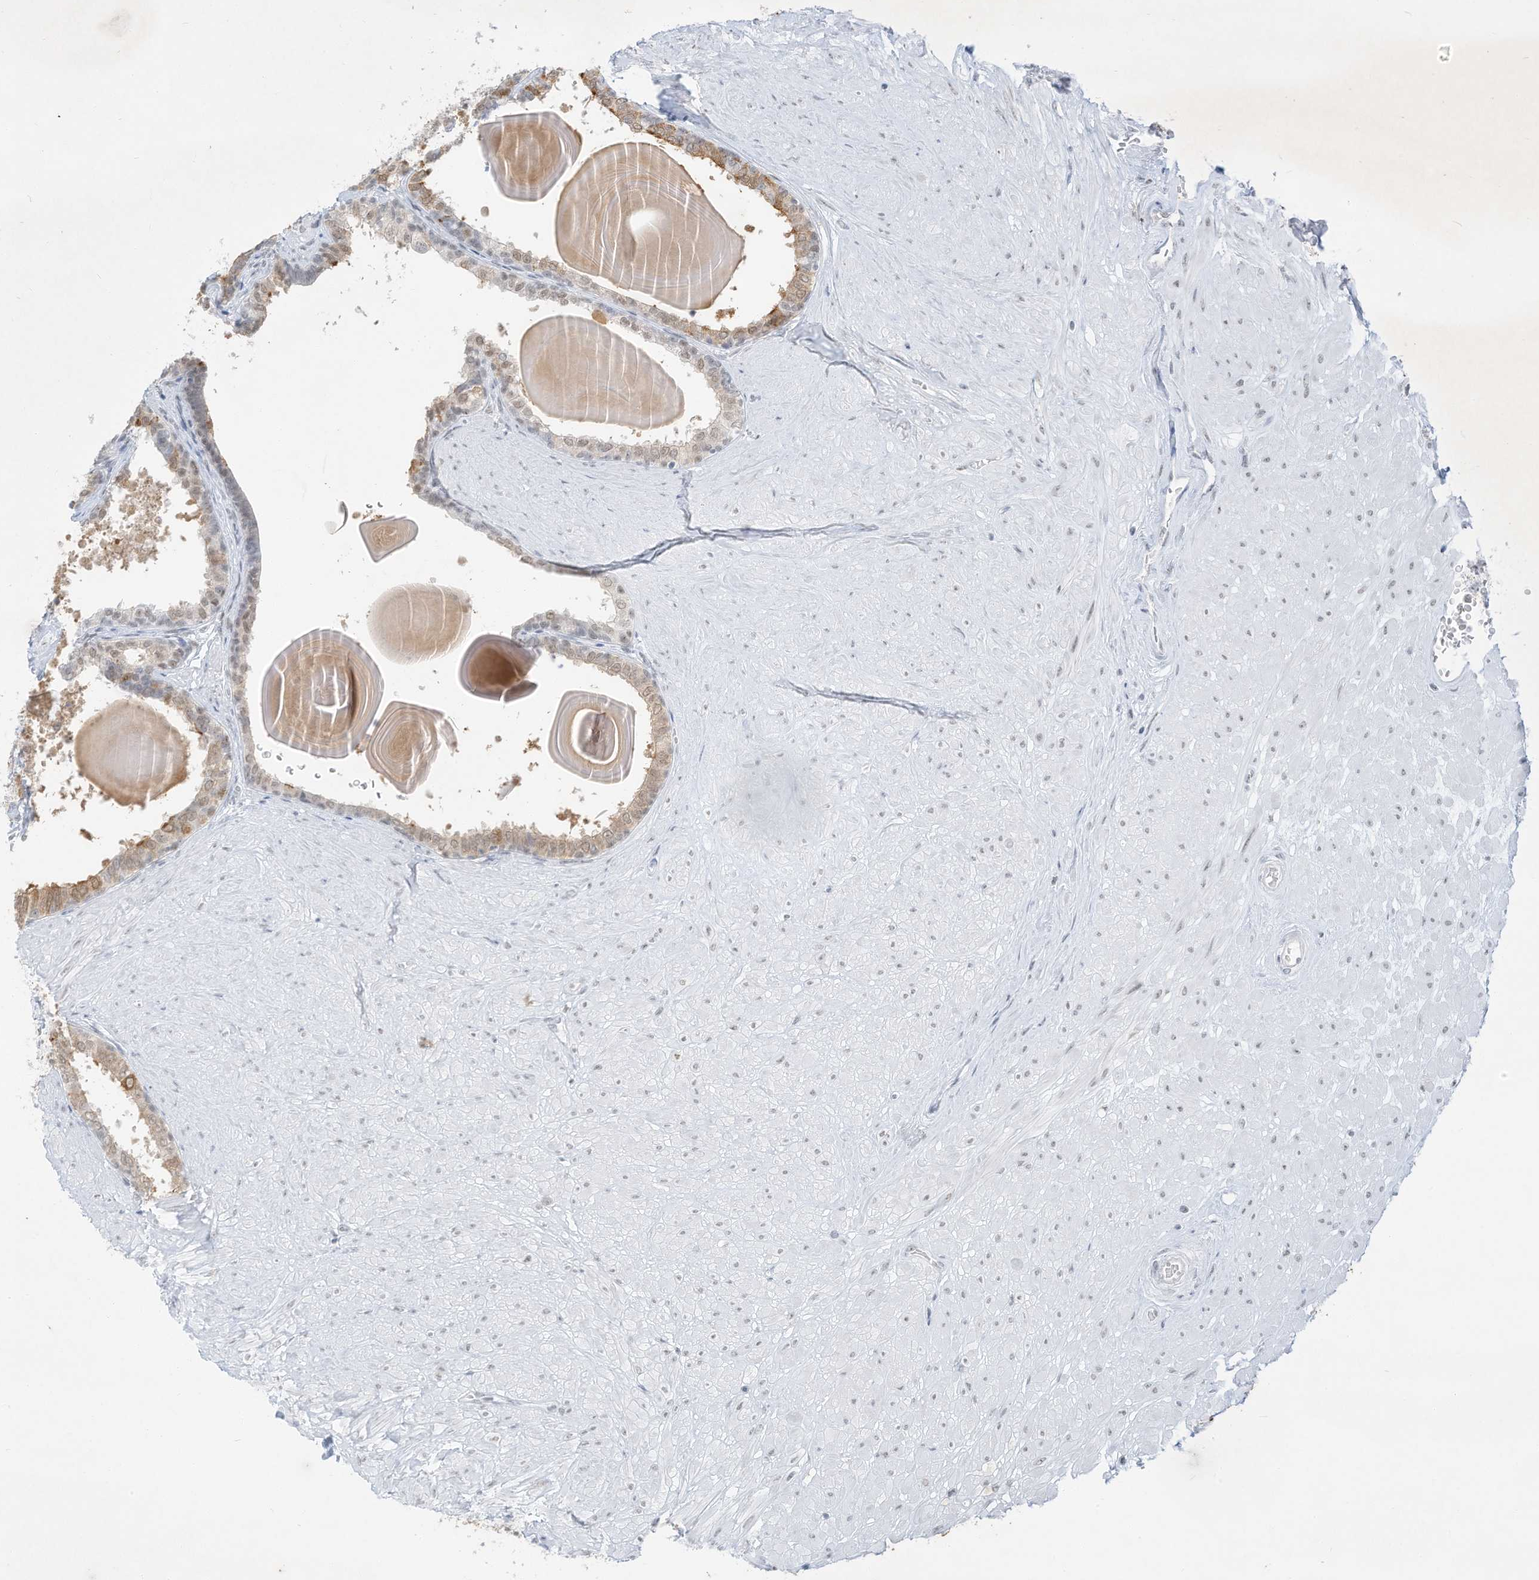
{"staining": {"intensity": "weak", "quantity": "25%-75%", "location": "cytoplasmic/membranous,nuclear"}, "tissue": "prostate", "cell_type": "Glandular cells", "image_type": "normal", "snomed": [{"axis": "morphology", "description": "Normal tissue, NOS"}, {"axis": "topography", "description": "Prostate"}], "caption": "A photomicrograph of human prostate stained for a protein displays weak cytoplasmic/membranous,nuclear brown staining in glandular cells. The protein is shown in brown color, while the nuclei are stained blue.", "gene": "PGC", "patient": {"sex": "male", "age": 48}}